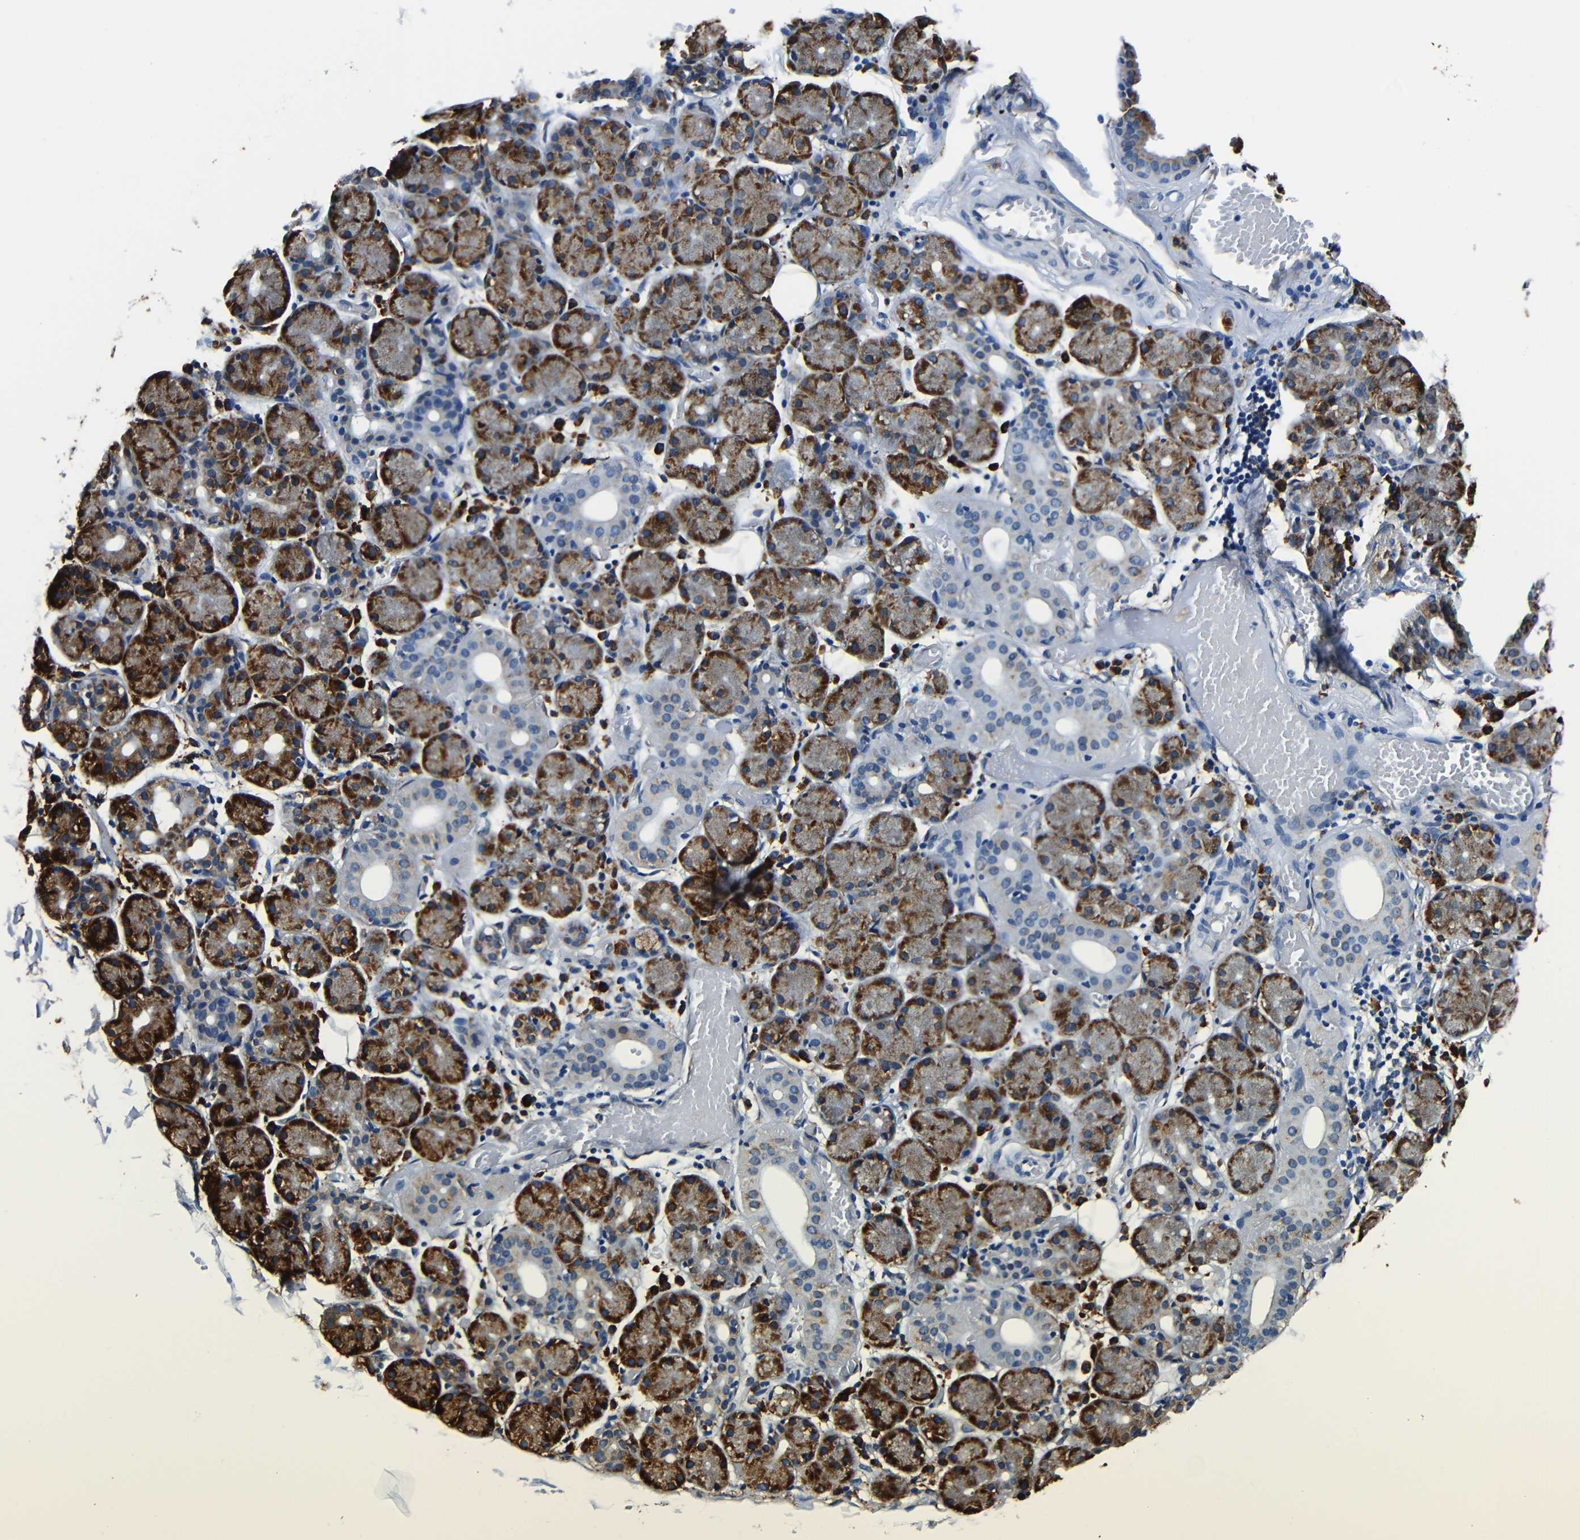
{"staining": {"intensity": "strong", "quantity": "25%-75%", "location": "cytoplasmic/membranous"}, "tissue": "salivary gland", "cell_type": "Glandular cells", "image_type": "normal", "snomed": [{"axis": "morphology", "description": "Normal tissue, NOS"}, {"axis": "topography", "description": "Salivary gland"}], "caption": "Salivary gland stained with DAB (3,3'-diaminobenzidine) IHC demonstrates high levels of strong cytoplasmic/membranous staining in about 25%-75% of glandular cells.", "gene": "RRBP1", "patient": {"sex": "female", "age": 24}}